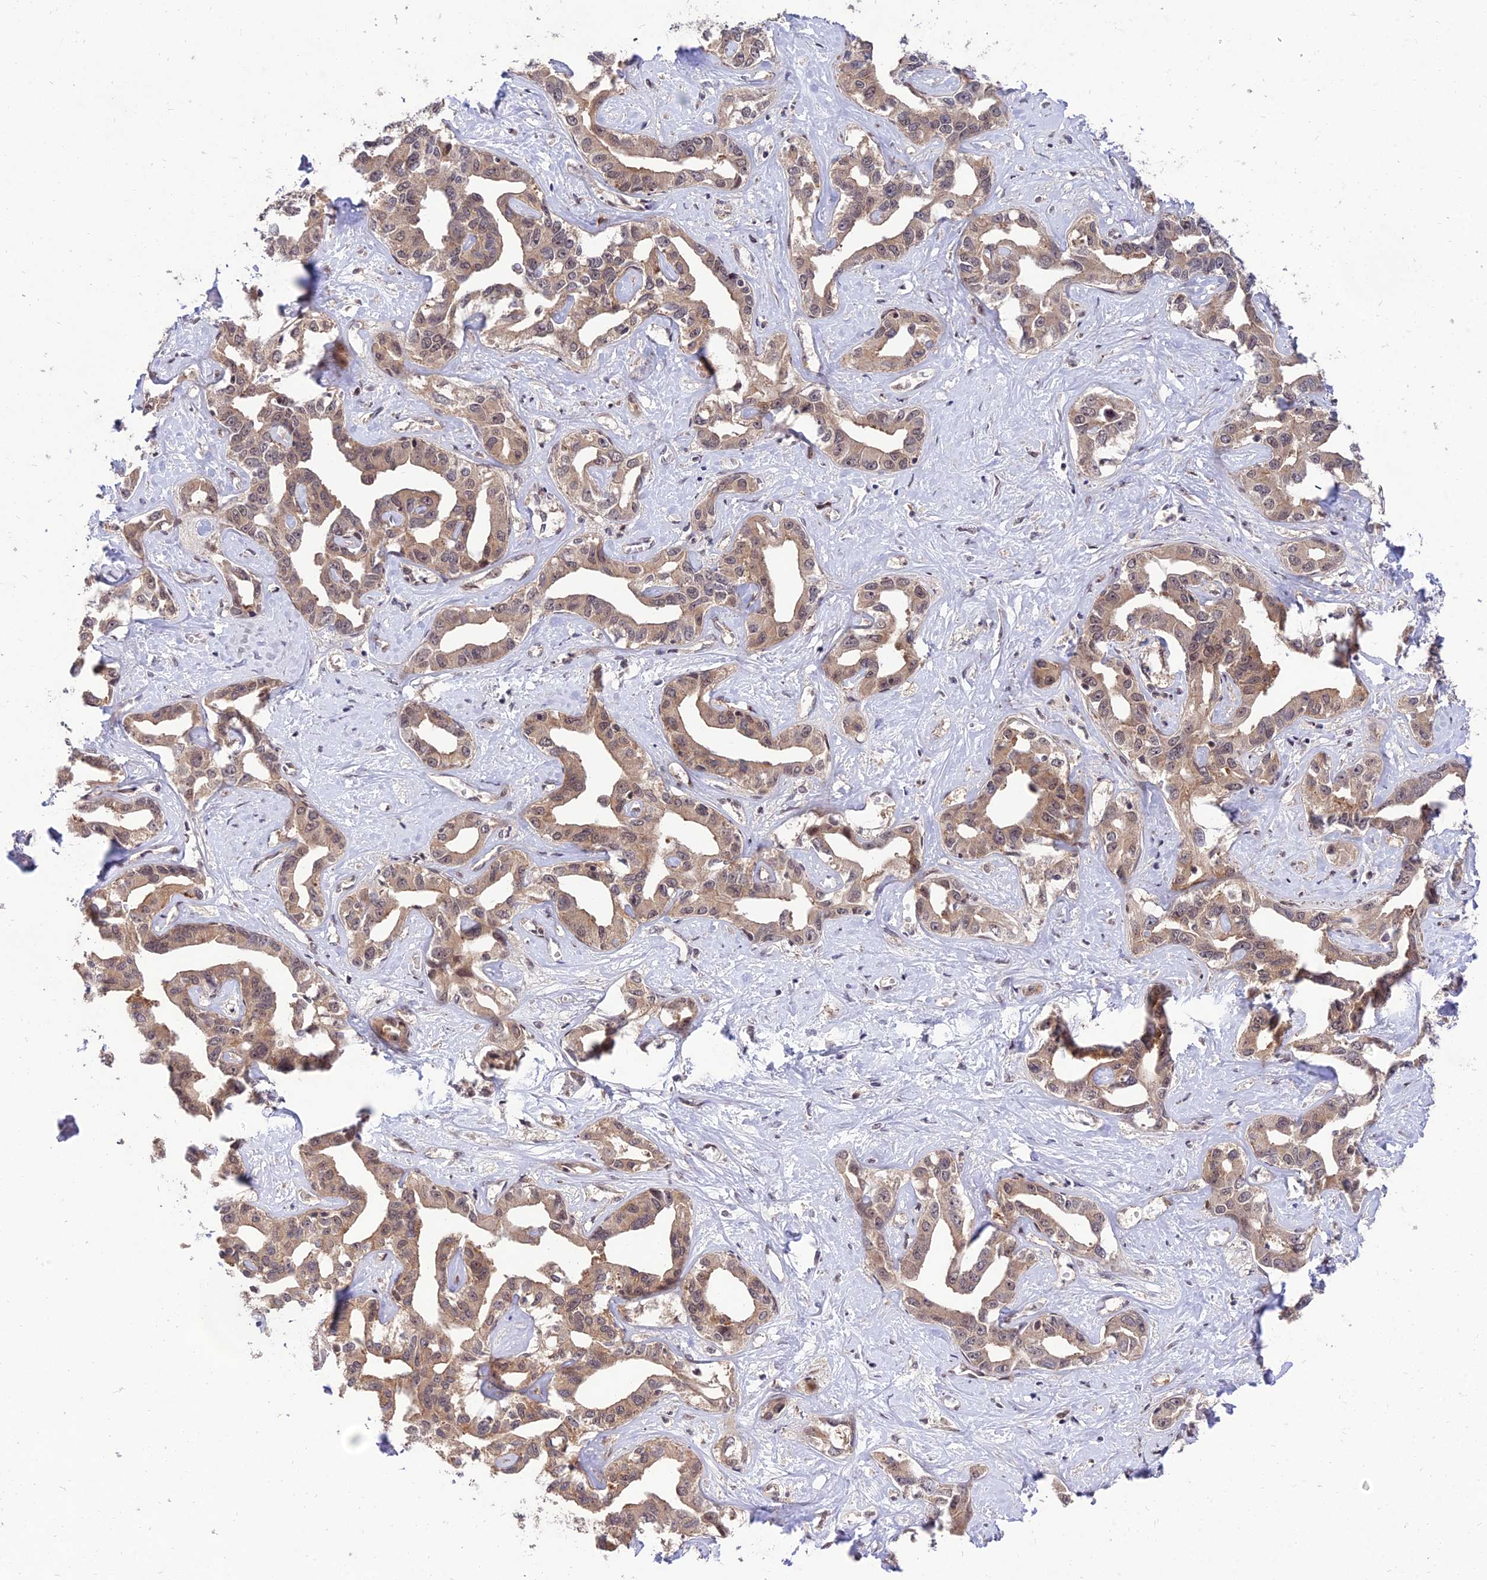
{"staining": {"intensity": "moderate", "quantity": ">75%", "location": "cytoplasmic/membranous,nuclear"}, "tissue": "liver cancer", "cell_type": "Tumor cells", "image_type": "cancer", "snomed": [{"axis": "morphology", "description": "Cholangiocarcinoma"}, {"axis": "topography", "description": "Liver"}], "caption": "IHC staining of liver cancer, which displays medium levels of moderate cytoplasmic/membranous and nuclear staining in about >75% of tumor cells indicating moderate cytoplasmic/membranous and nuclear protein expression. The staining was performed using DAB (brown) for protein detection and nuclei were counterstained in hematoxylin (blue).", "gene": "ZNF85", "patient": {"sex": "male", "age": 59}}